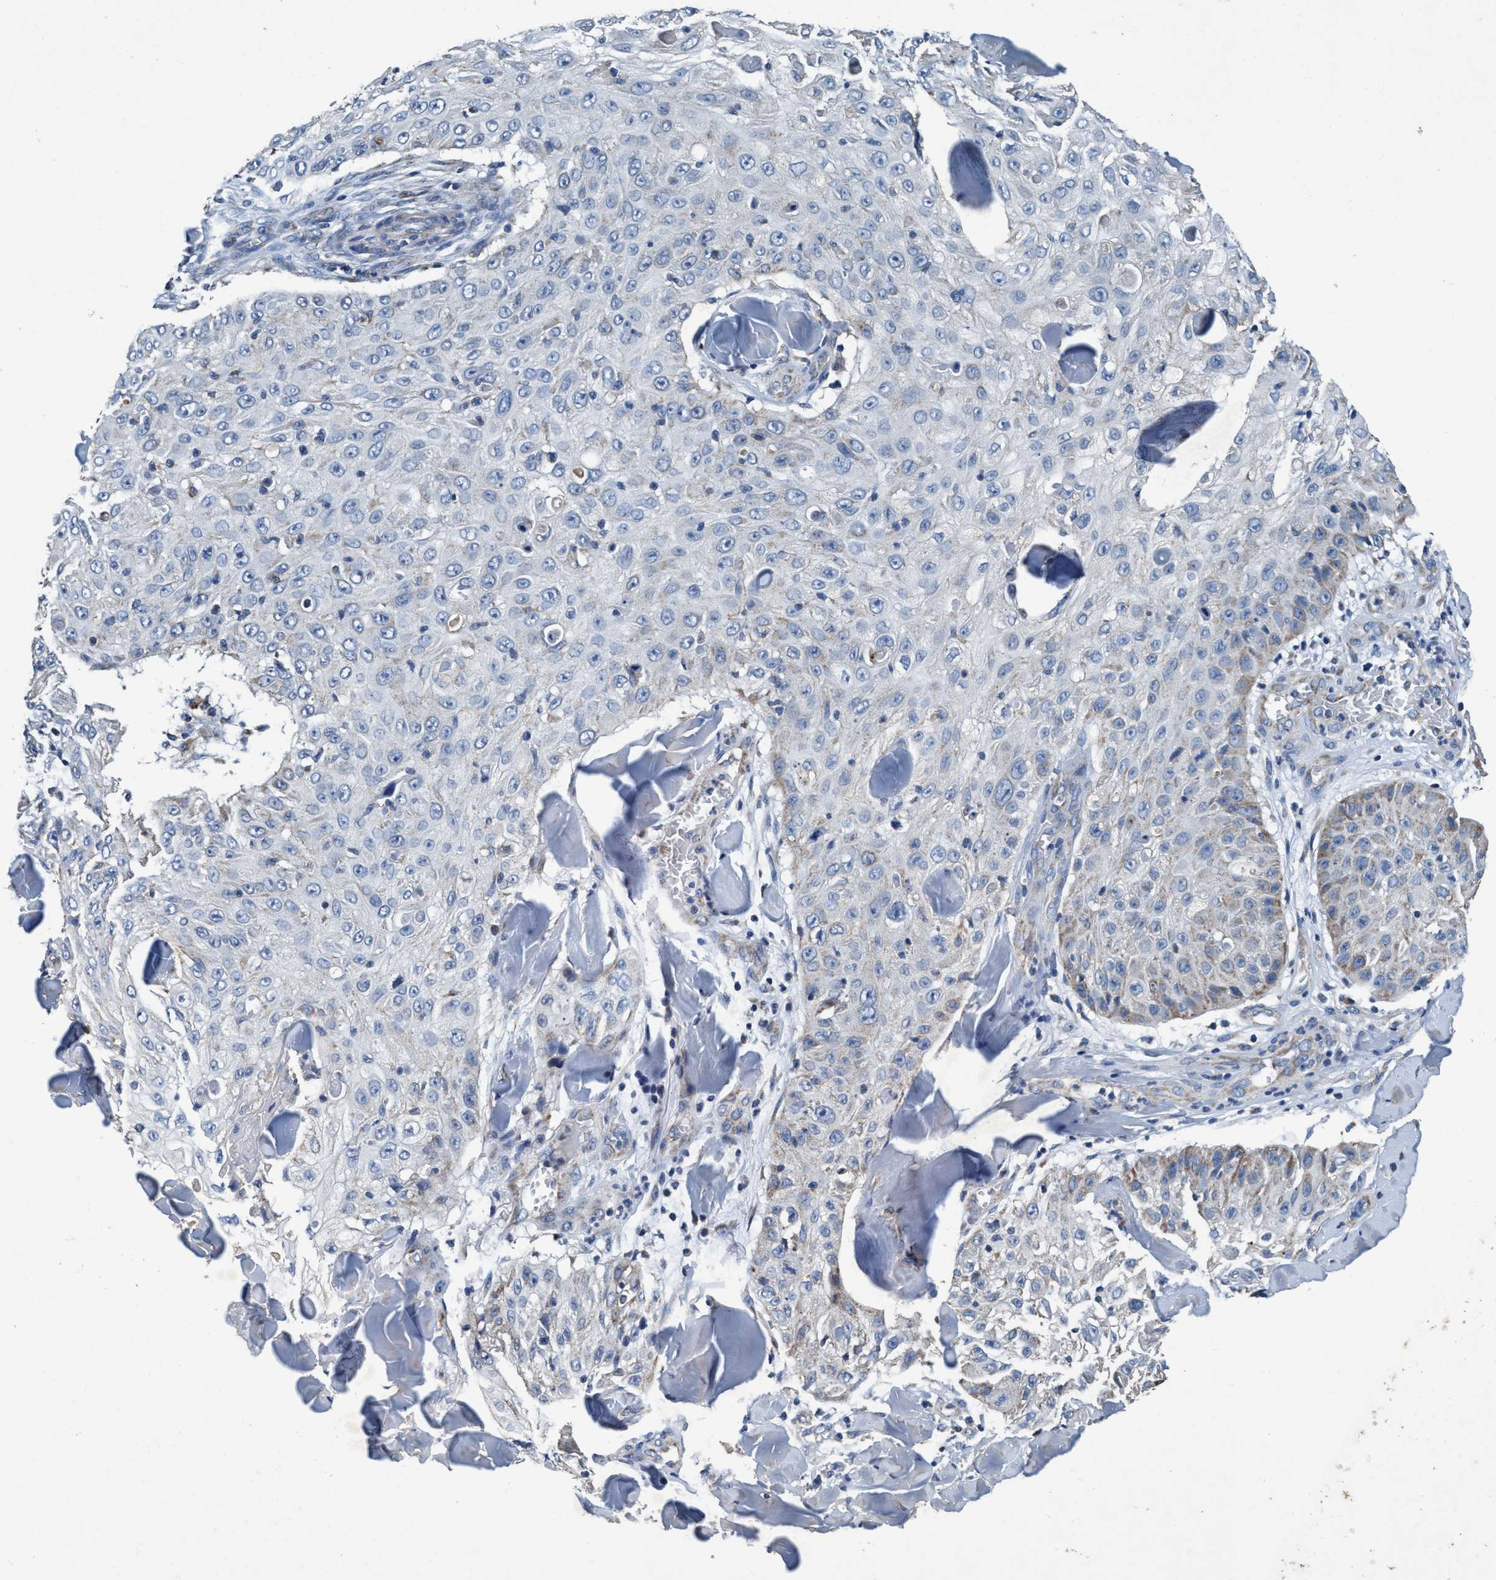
{"staining": {"intensity": "weak", "quantity": "<25%", "location": "cytoplasmic/membranous"}, "tissue": "skin cancer", "cell_type": "Tumor cells", "image_type": "cancer", "snomed": [{"axis": "morphology", "description": "Squamous cell carcinoma, NOS"}, {"axis": "topography", "description": "Skin"}], "caption": "Immunohistochemistry photomicrograph of neoplastic tissue: skin cancer stained with DAB demonstrates no significant protein staining in tumor cells.", "gene": "ANKFN1", "patient": {"sex": "male", "age": 86}}